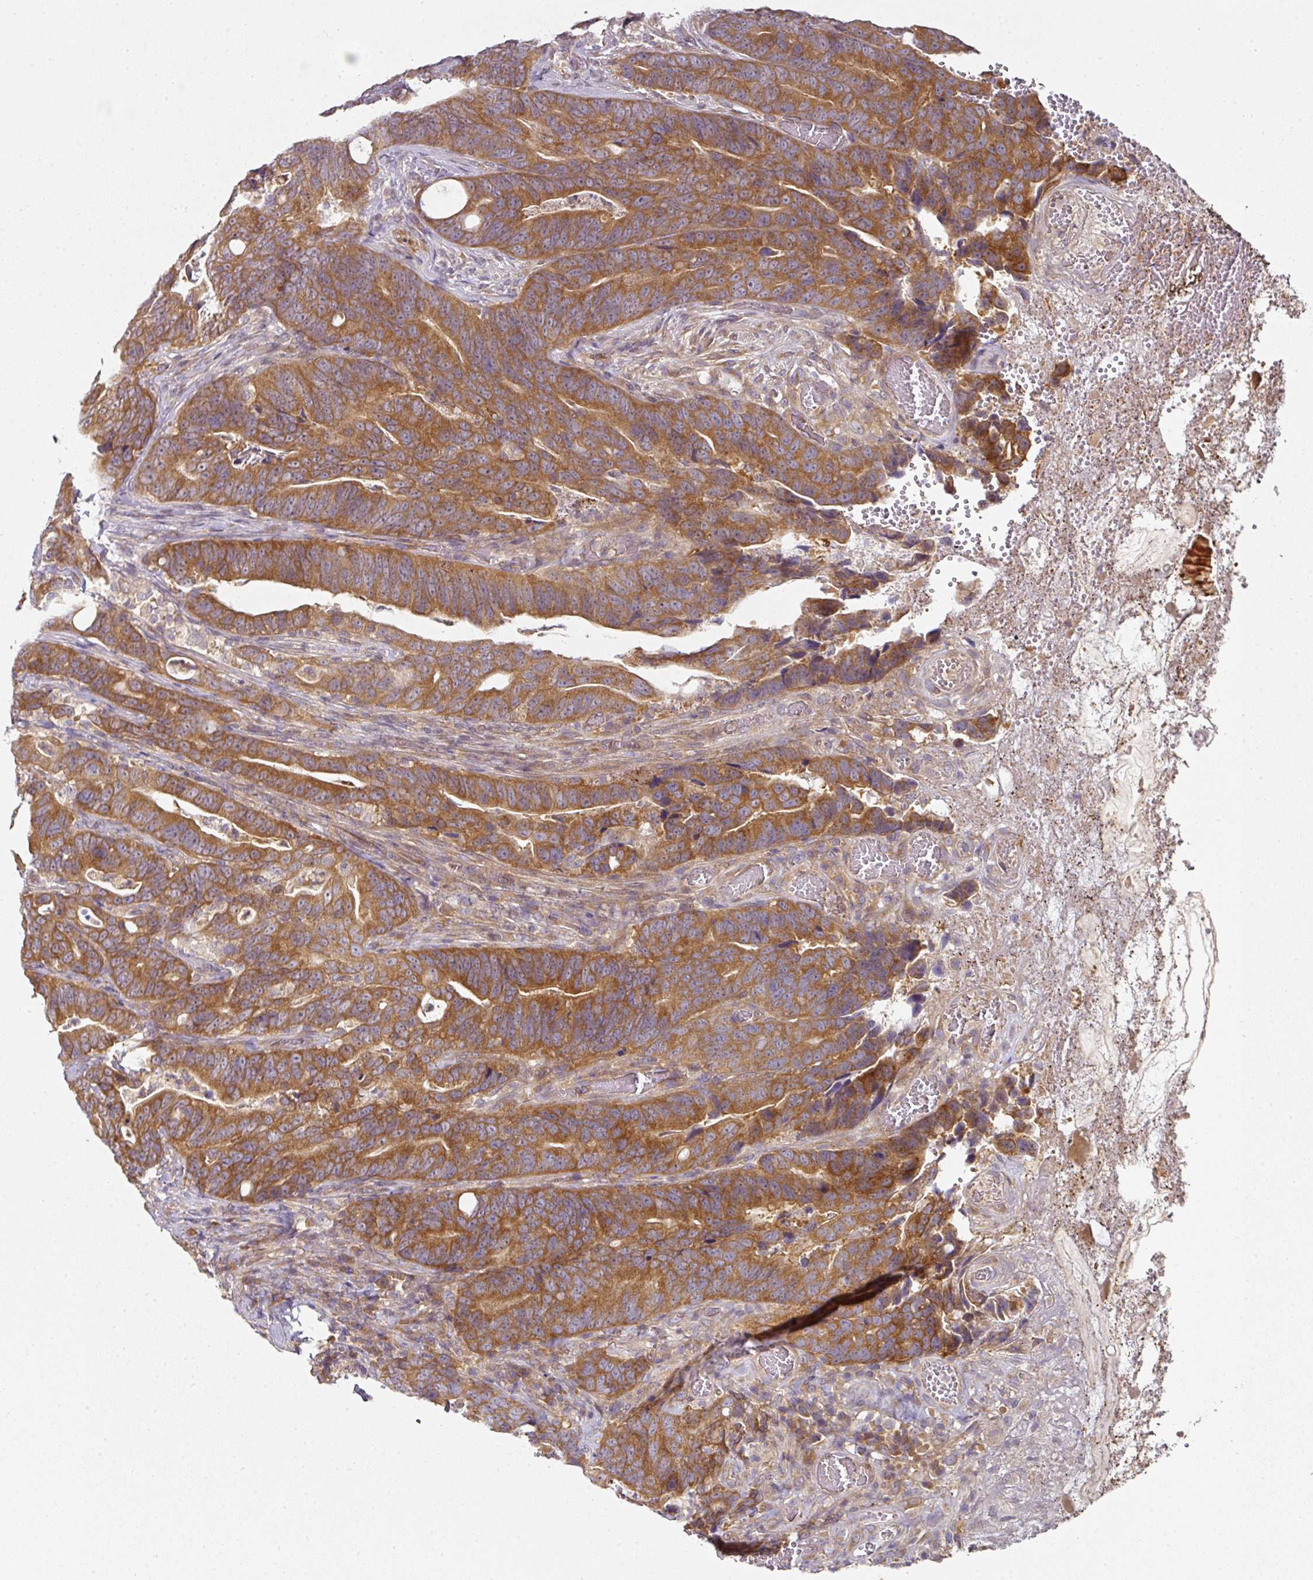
{"staining": {"intensity": "moderate", "quantity": ">75%", "location": "cytoplasmic/membranous"}, "tissue": "colorectal cancer", "cell_type": "Tumor cells", "image_type": "cancer", "snomed": [{"axis": "morphology", "description": "Adenocarcinoma, NOS"}, {"axis": "topography", "description": "Colon"}], "caption": "Protein expression analysis of colorectal adenocarcinoma demonstrates moderate cytoplasmic/membranous positivity in approximately >75% of tumor cells. The protein is stained brown, and the nuclei are stained in blue (DAB IHC with brightfield microscopy, high magnification).", "gene": "MAP2K2", "patient": {"sex": "female", "age": 82}}